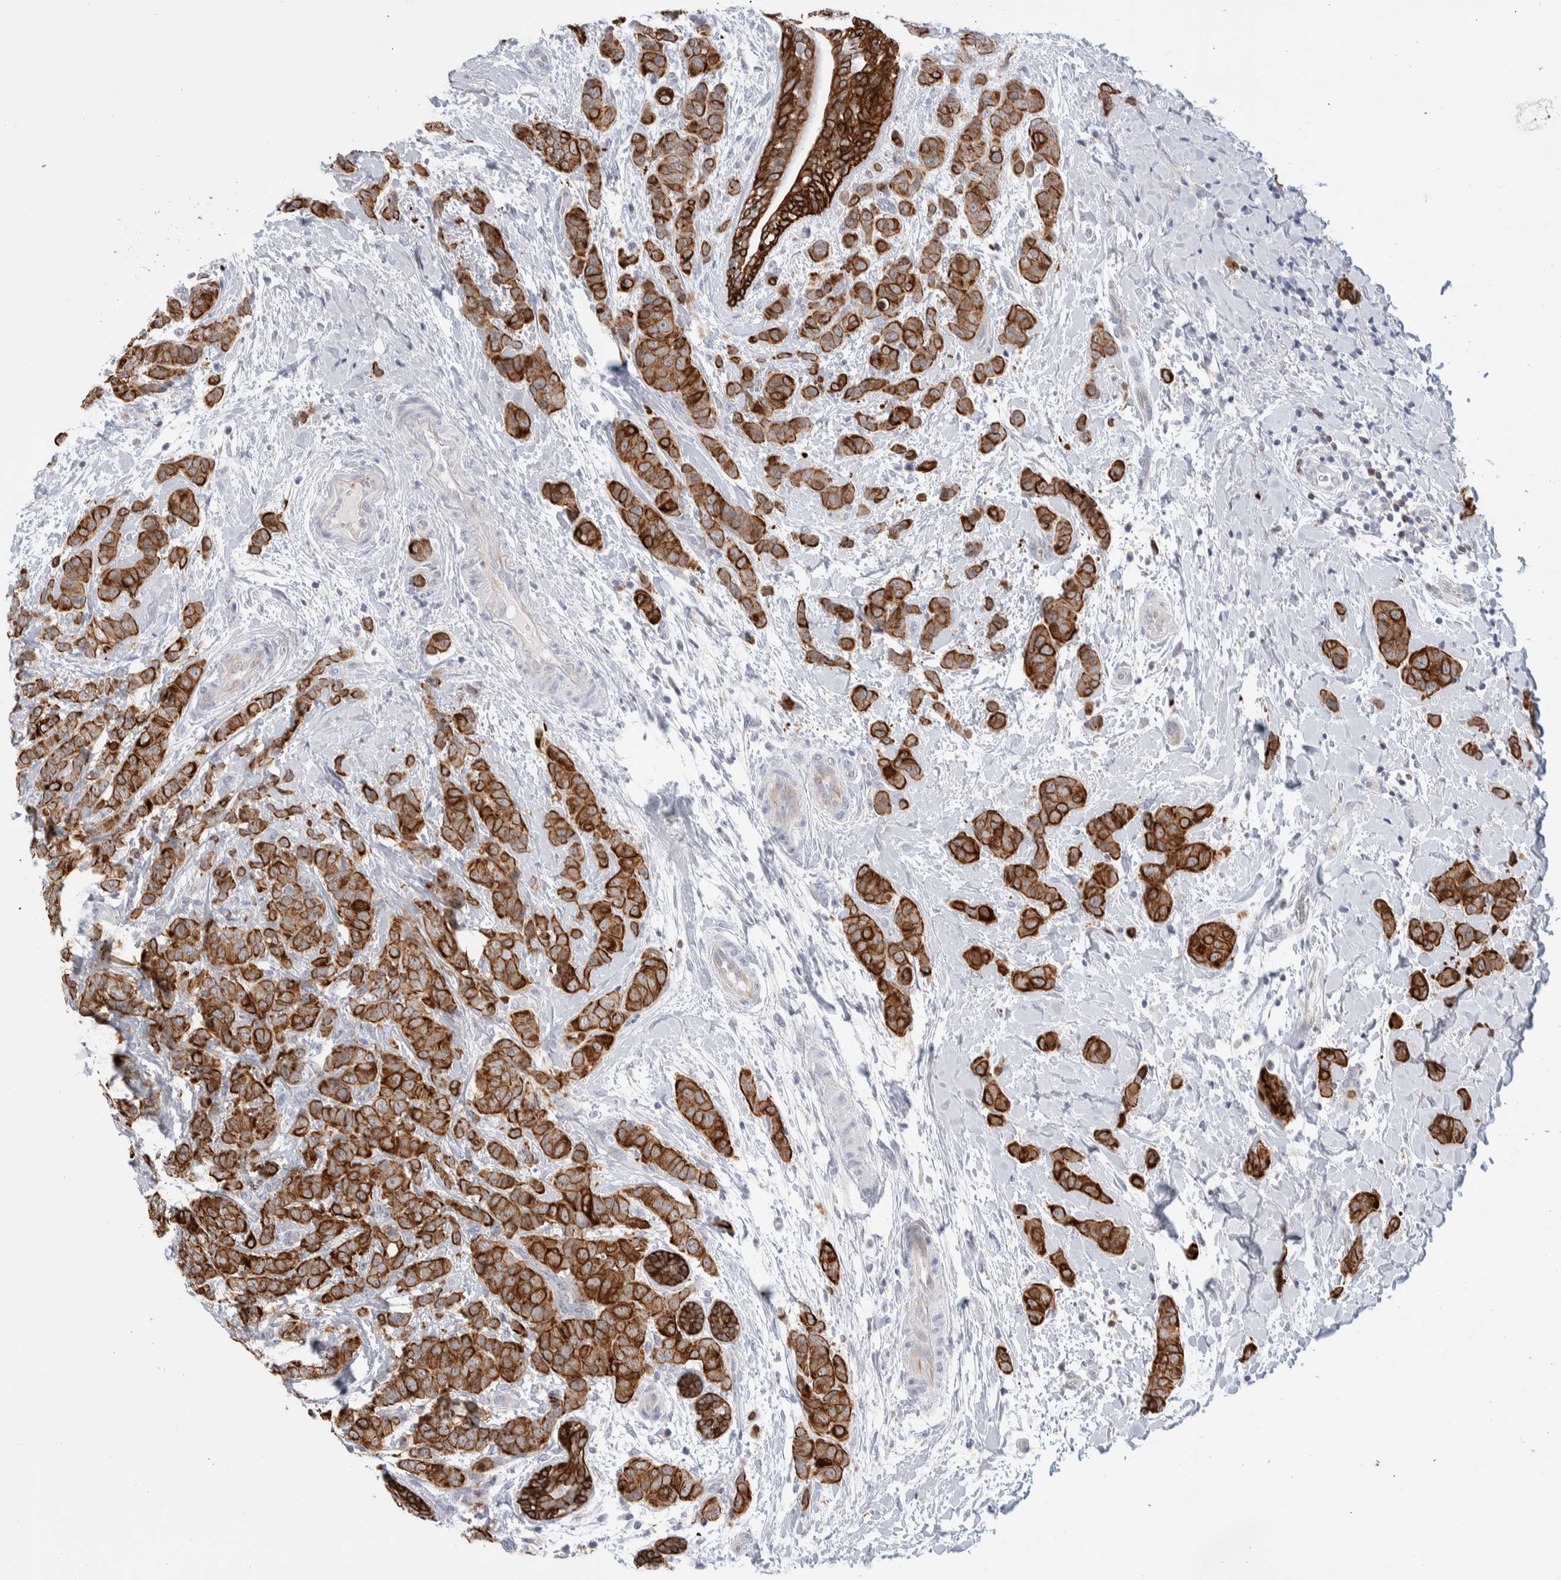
{"staining": {"intensity": "strong", "quantity": ">75%", "location": "cytoplasmic/membranous"}, "tissue": "breast cancer", "cell_type": "Tumor cells", "image_type": "cancer", "snomed": [{"axis": "morphology", "description": "Normal tissue, NOS"}, {"axis": "morphology", "description": "Duct carcinoma"}, {"axis": "topography", "description": "Breast"}], "caption": "Breast infiltrating ductal carcinoma stained for a protein shows strong cytoplasmic/membranous positivity in tumor cells.", "gene": "C1orf112", "patient": {"sex": "female", "age": 40}}